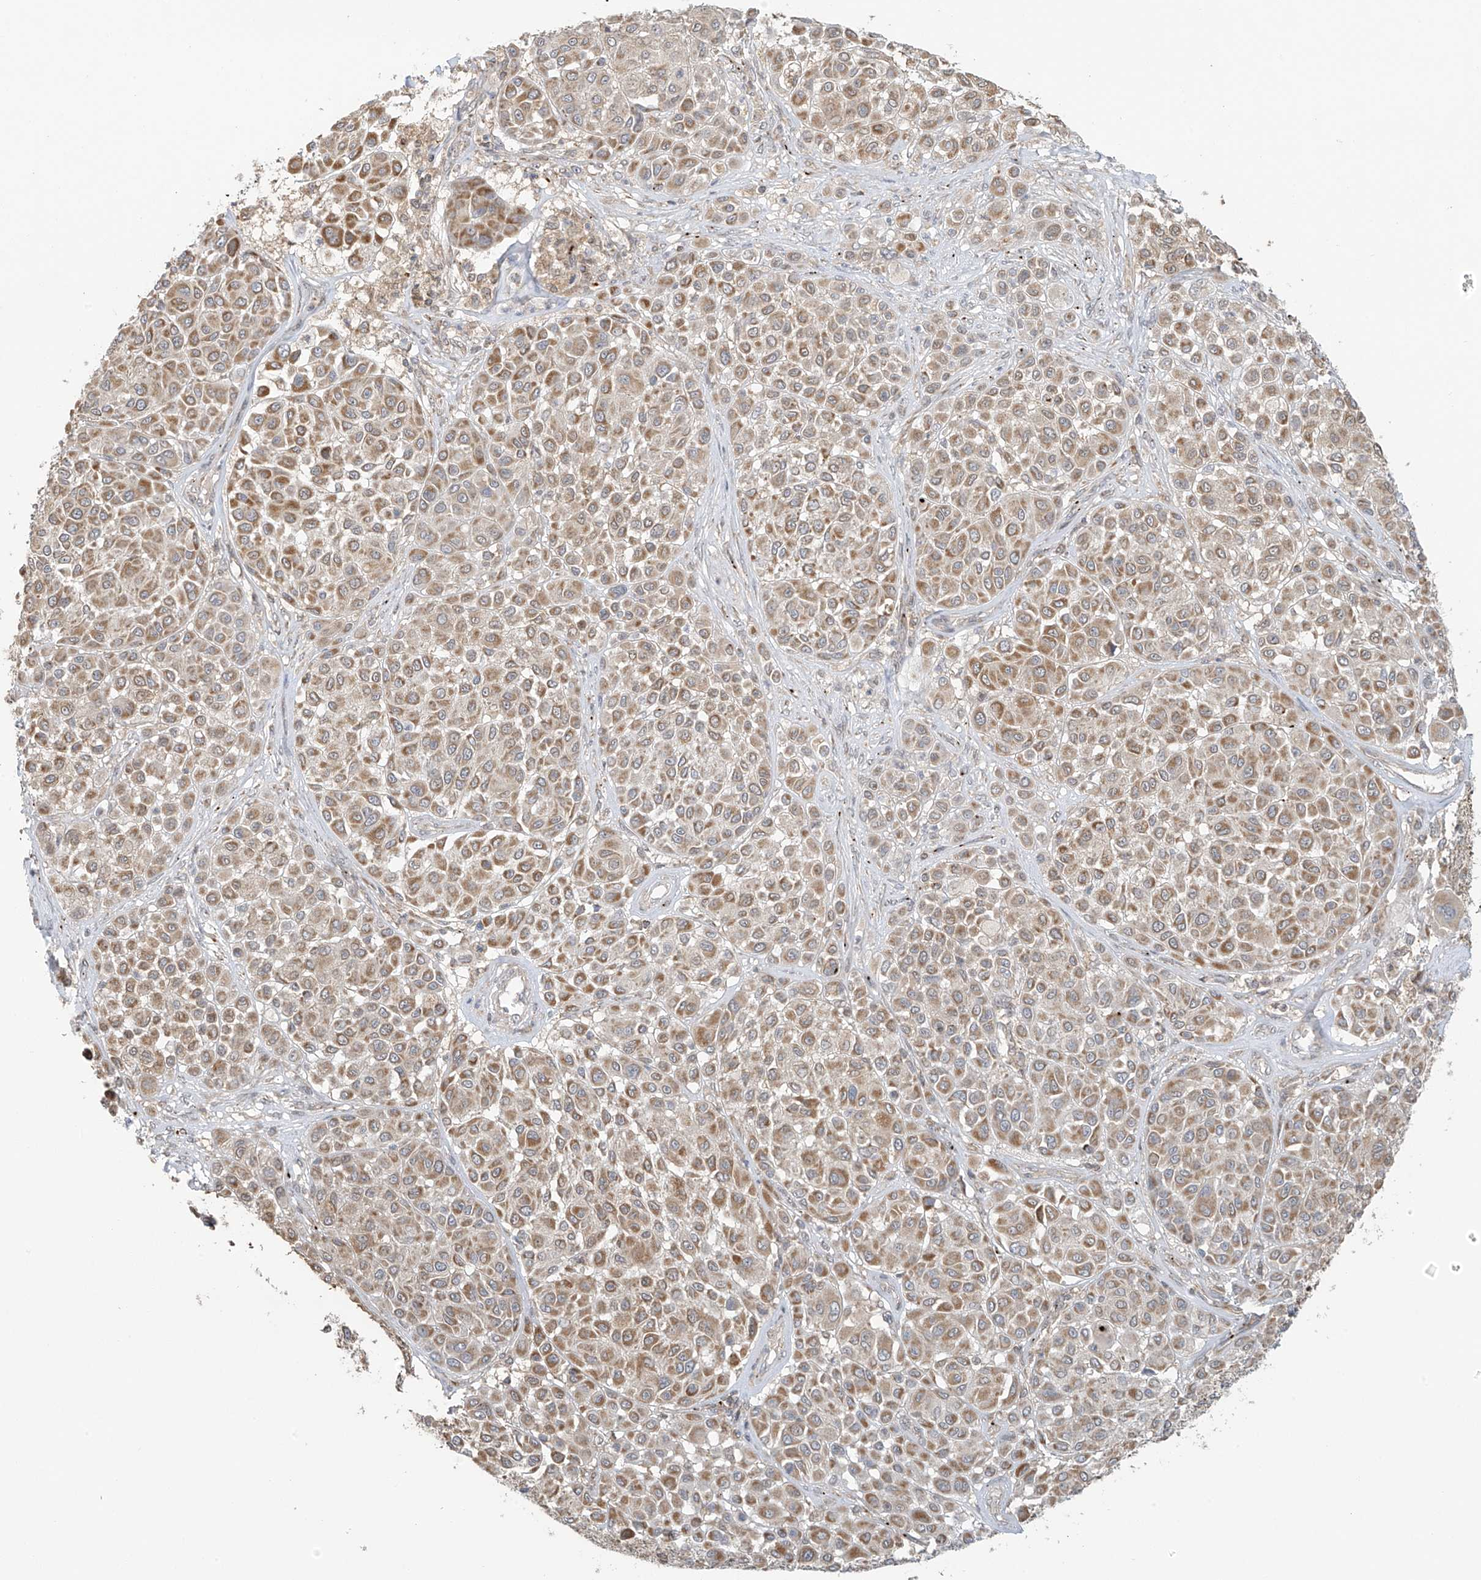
{"staining": {"intensity": "moderate", "quantity": ">75%", "location": "cytoplasmic/membranous"}, "tissue": "melanoma", "cell_type": "Tumor cells", "image_type": "cancer", "snomed": [{"axis": "morphology", "description": "Malignant melanoma, Metastatic site"}, {"axis": "topography", "description": "Soft tissue"}], "caption": "An immunohistochemistry histopathology image of neoplastic tissue is shown. Protein staining in brown shows moderate cytoplasmic/membranous positivity in malignant melanoma (metastatic site) within tumor cells.", "gene": "HDDC2", "patient": {"sex": "male", "age": 41}}